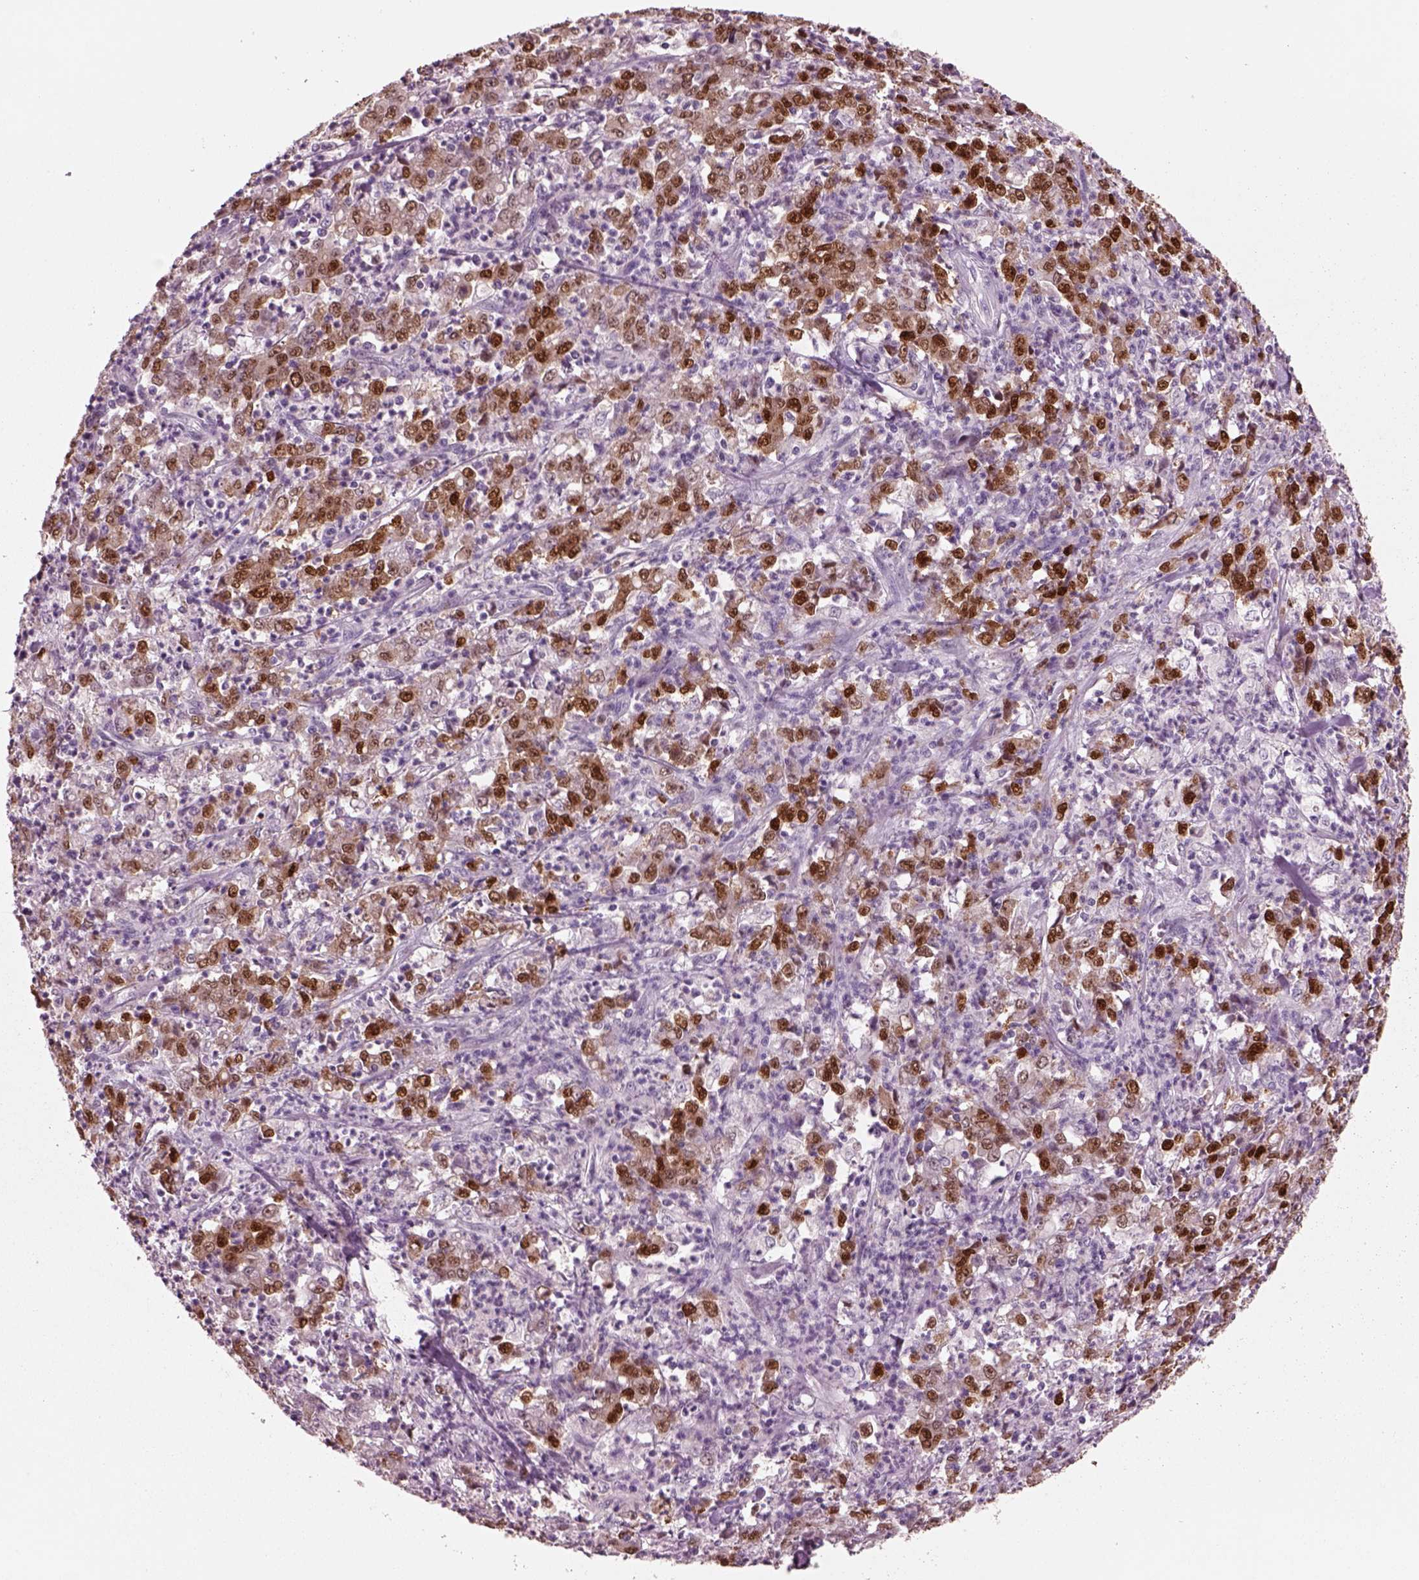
{"staining": {"intensity": "strong", "quantity": ">75%", "location": "nuclear"}, "tissue": "stomach cancer", "cell_type": "Tumor cells", "image_type": "cancer", "snomed": [{"axis": "morphology", "description": "Adenocarcinoma, NOS"}, {"axis": "topography", "description": "Stomach, lower"}], "caption": "Immunohistochemistry (IHC) staining of stomach cancer, which exhibits high levels of strong nuclear expression in approximately >75% of tumor cells indicating strong nuclear protein staining. The staining was performed using DAB (brown) for protein detection and nuclei were counterstained in hematoxylin (blue).", "gene": "SOX9", "patient": {"sex": "female", "age": 71}}